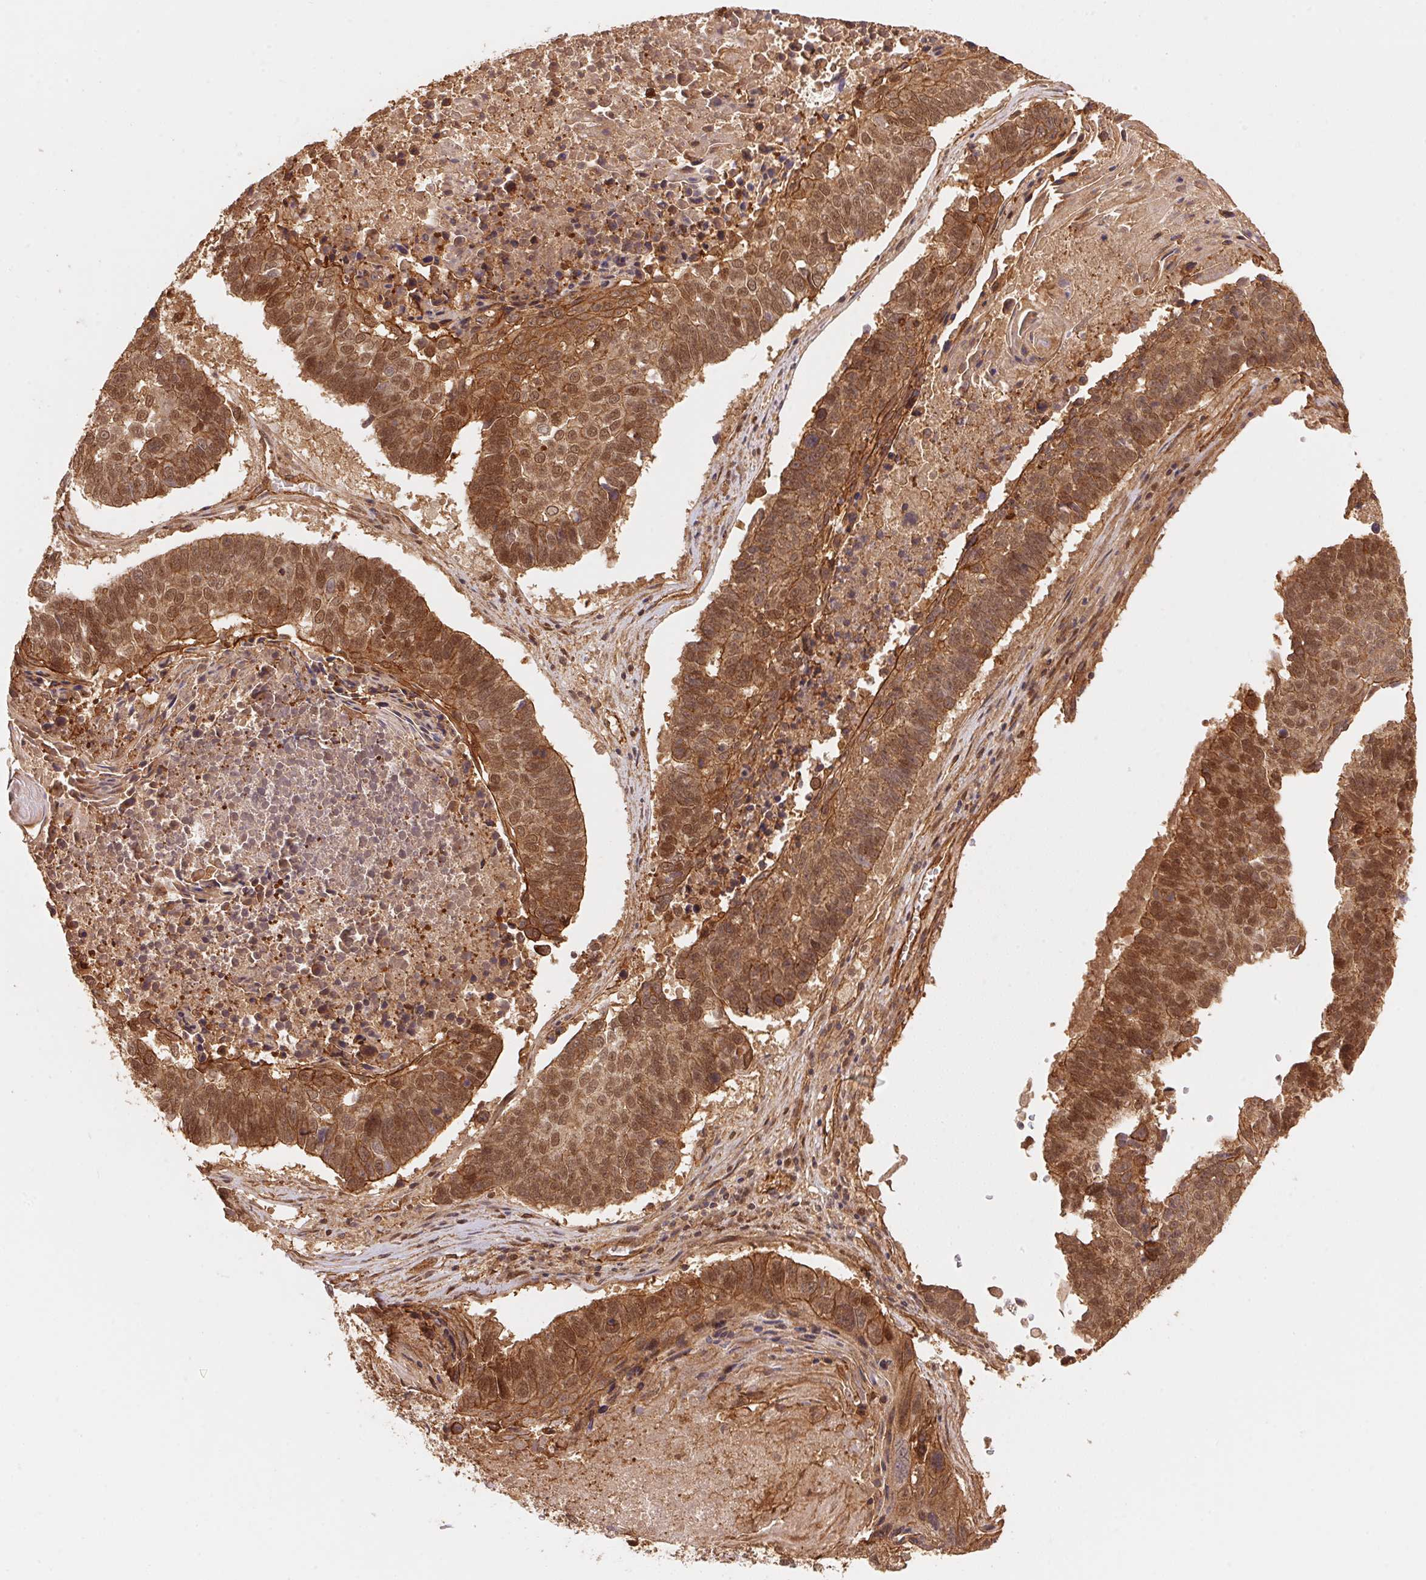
{"staining": {"intensity": "moderate", "quantity": ">75%", "location": "cytoplasmic/membranous,nuclear"}, "tissue": "lung cancer", "cell_type": "Tumor cells", "image_type": "cancer", "snomed": [{"axis": "morphology", "description": "Squamous cell carcinoma, NOS"}, {"axis": "topography", "description": "Lung"}], "caption": "A medium amount of moderate cytoplasmic/membranous and nuclear staining is identified in about >75% of tumor cells in lung squamous cell carcinoma tissue.", "gene": "TNIP2", "patient": {"sex": "male", "age": 73}}